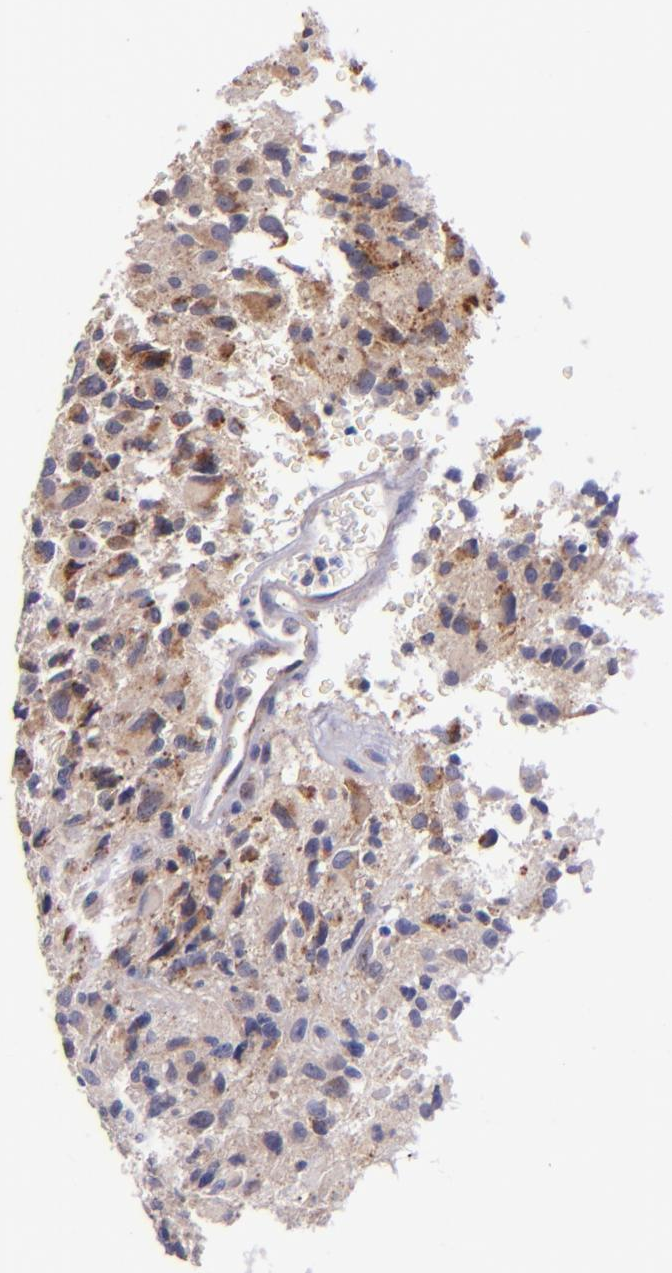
{"staining": {"intensity": "moderate", "quantity": "<25%", "location": "cytoplasmic/membranous"}, "tissue": "glioma", "cell_type": "Tumor cells", "image_type": "cancer", "snomed": [{"axis": "morphology", "description": "Glioma, malignant, High grade"}, {"axis": "topography", "description": "Brain"}], "caption": "Human glioma stained with a protein marker demonstrates moderate staining in tumor cells.", "gene": "SHC1", "patient": {"sex": "male", "age": 69}}